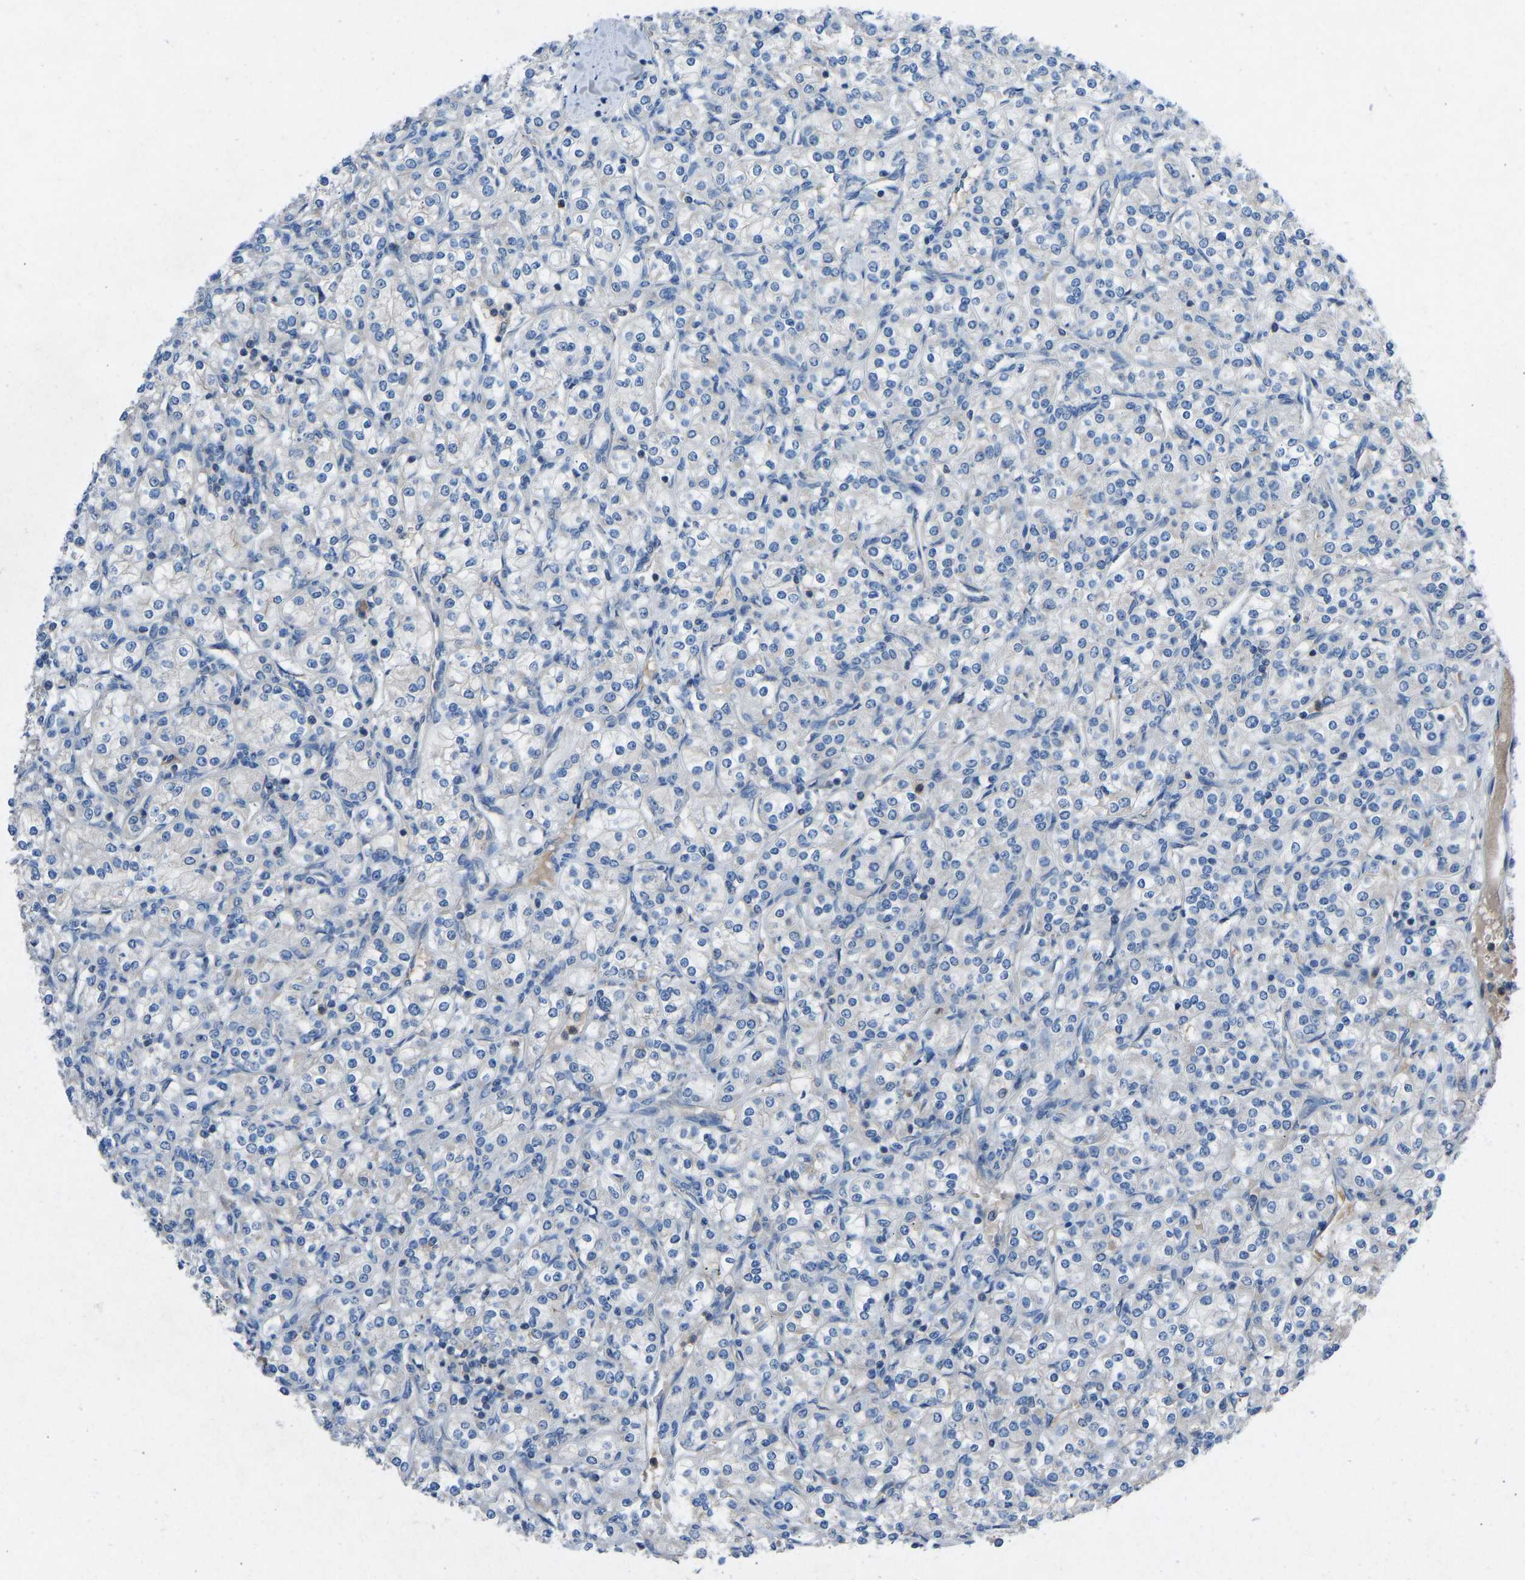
{"staining": {"intensity": "negative", "quantity": "none", "location": "none"}, "tissue": "renal cancer", "cell_type": "Tumor cells", "image_type": "cancer", "snomed": [{"axis": "morphology", "description": "Adenocarcinoma, NOS"}, {"axis": "topography", "description": "Kidney"}], "caption": "The immunohistochemistry (IHC) photomicrograph has no significant expression in tumor cells of renal cancer tissue. The staining was performed using DAB to visualize the protein expression in brown, while the nuclei were stained in blue with hematoxylin (Magnification: 20x).", "gene": "GRK6", "patient": {"sex": "male", "age": 77}}